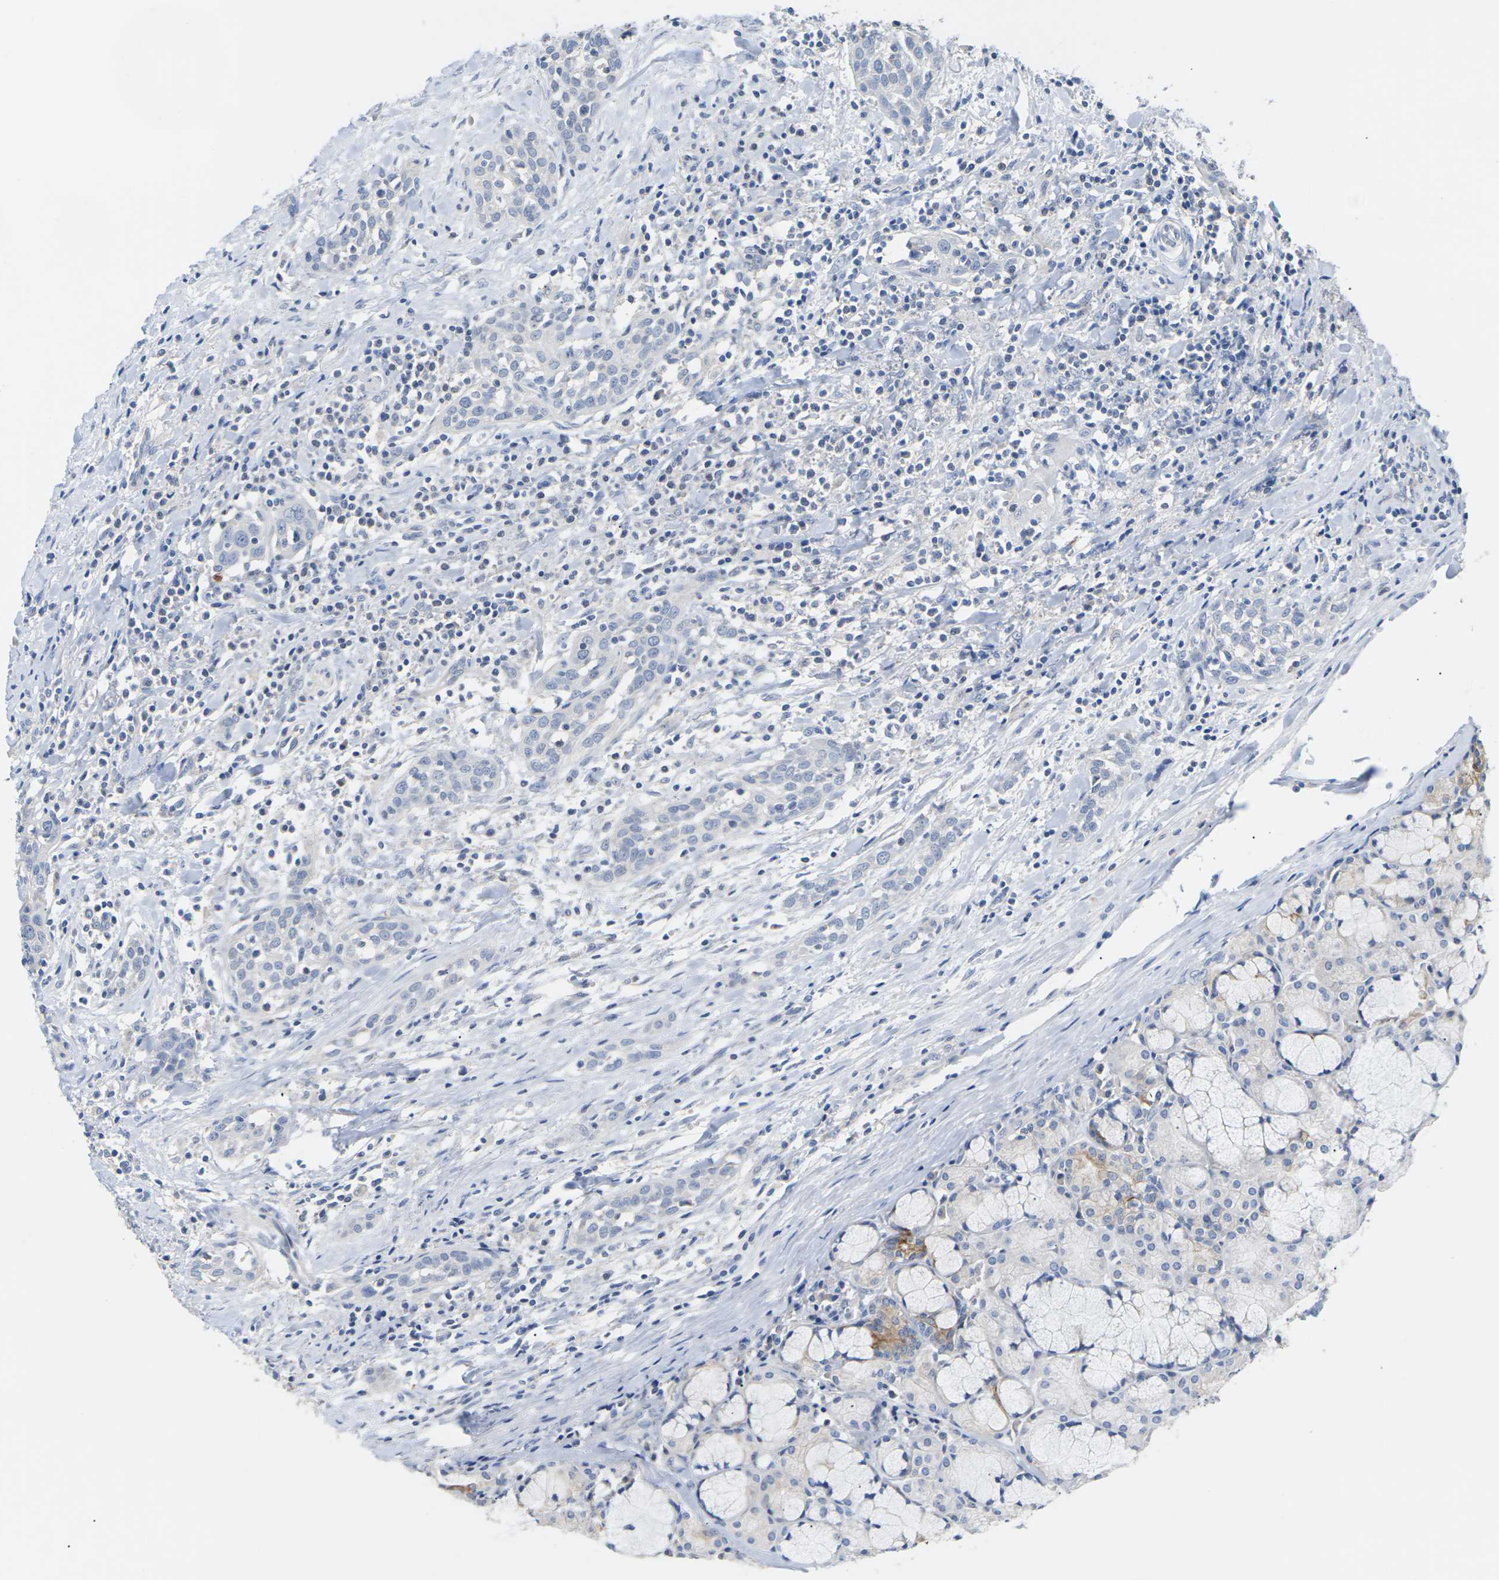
{"staining": {"intensity": "negative", "quantity": "none", "location": "none"}, "tissue": "head and neck cancer", "cell_type": "Tumor cells", "image_type": "cancer", "snomed": [{"axis": "morphology", "description": "Squamous cell carcinoma, NOS"}, {"axis": "topography", "description": "Oral tissue"}, {"axis": "topography", "description": "Head-Neck"}], "caption": "This histopathology image is of head and neck cancer (squamous cell carcinoma) stained with IHC to label a protein in brown with the nuclei are counter-stained blue. There is no positivity in tumor cells.", "gene": "TMCO4", "patient": {"sex": "female", "age": 50}}